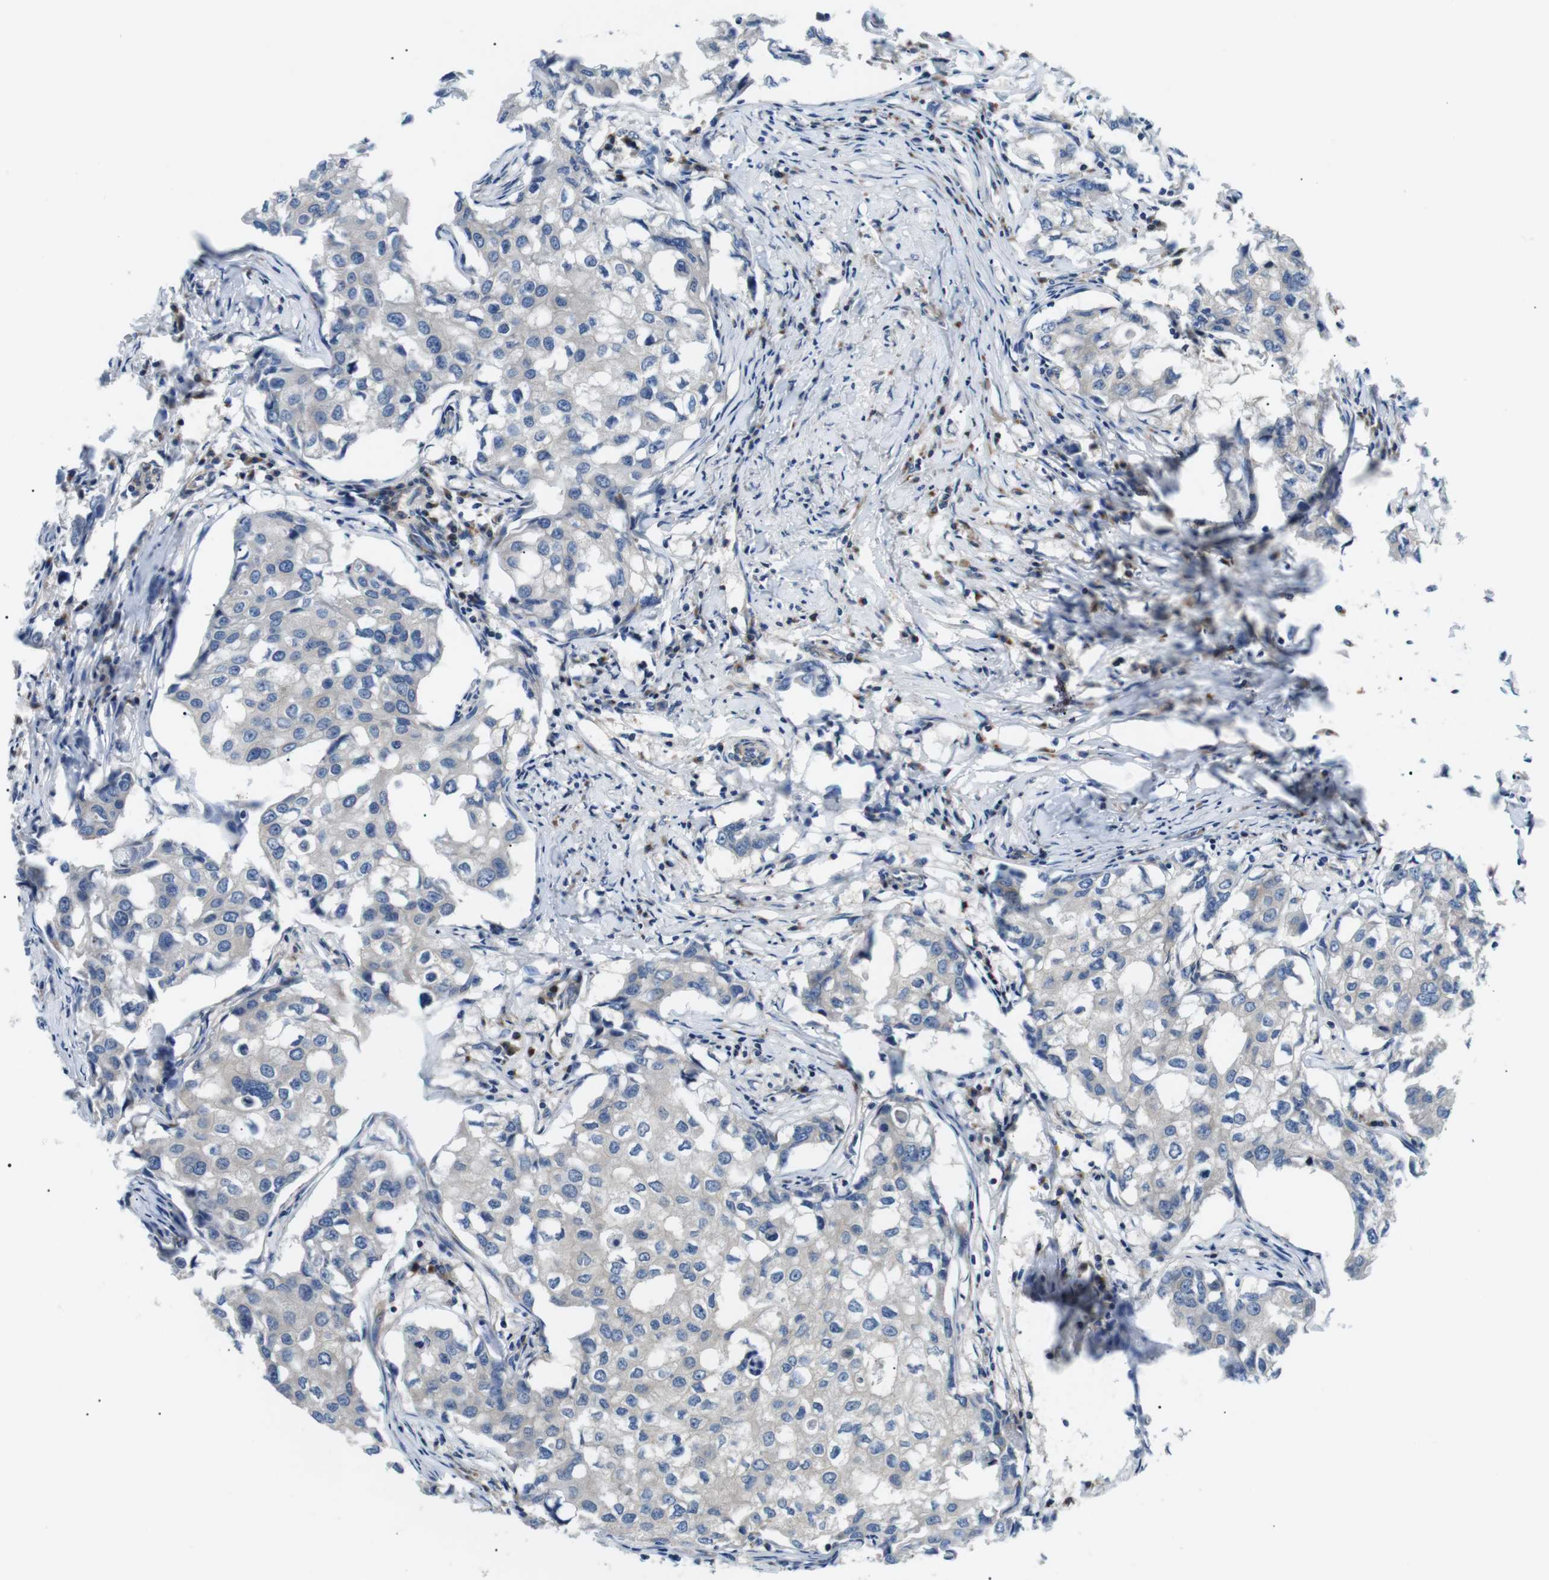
{"staining": {"intensity": "negative", "quantity": "none", "location": "none"}, "tissue": "breast cancer", "cell_type": "Tumor cells", "image_type": "cancer", "snomed": [{"axis": "morphology", "description": "Duct carcinoma"}, {"axis": "topography", "description": "Breast"}], "caption": "Immunohistochemistry (IHC) histopathology image of breast intraductal carcinoma stained for a protein (brown), which shows no staining in tumor cells.", "gene": "DIPK1A", "patient": {"sex": "female", "age": 27}}